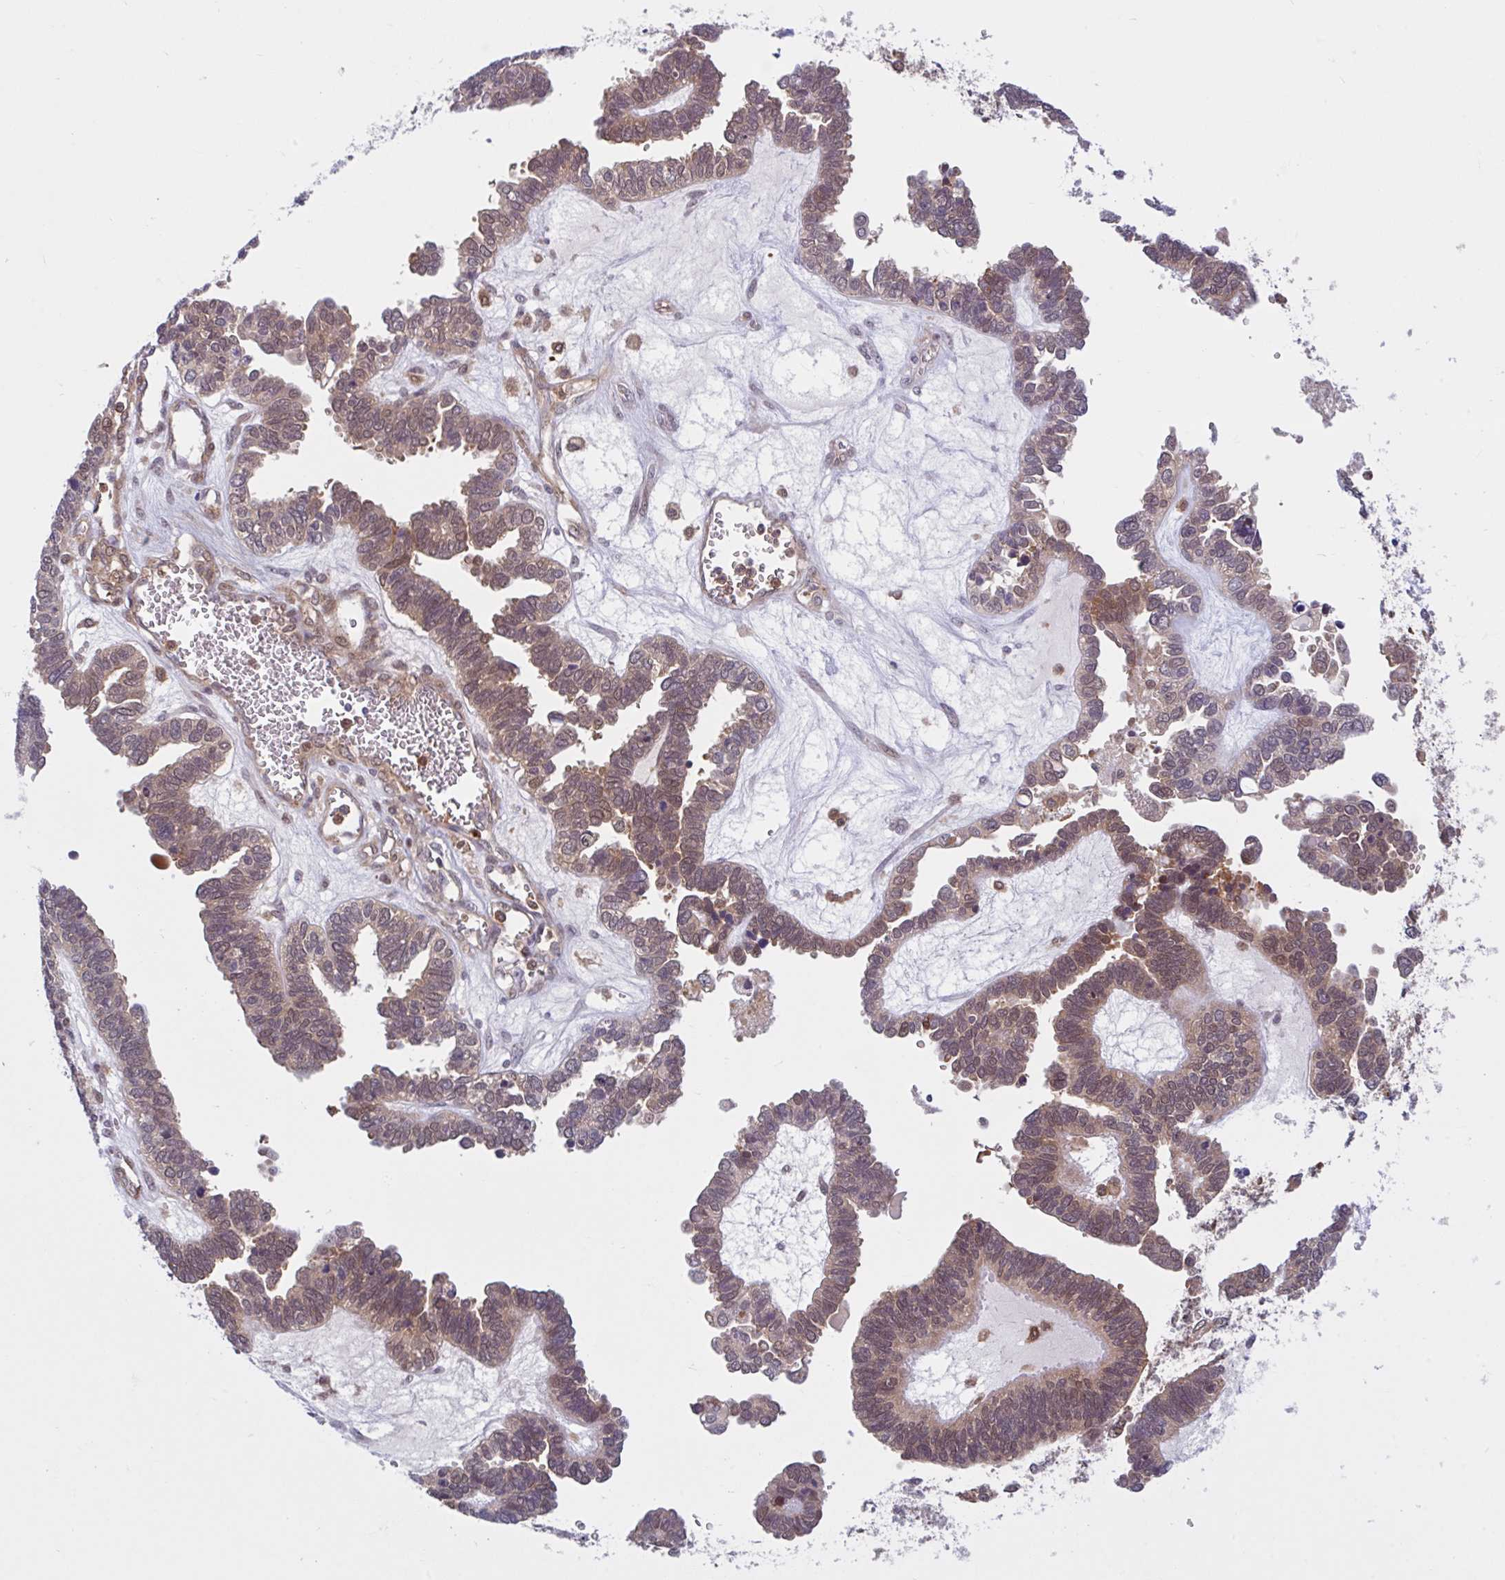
{"staining": {"intensity": "moderate", "quantity": ">75%", "location": "cytoplasmic/membranous,nuclear"}, "tissue": "ovarian cancer", "cell_type": "Tumor cells", "image_type": "cancer", "snomed": [{"axis": "morphology", "description": "Cystadenocarcinoma, serous, NOS"}, {"axis": "topography", "description": "Ovary"}], "caption": "Immunohistochemical staining of human ovarian cancer (serous cystadenocarcinoma) demonstrates medium levels of moderate cytoplasmic/membranous and nuclear staining in about >75% of tumor cells.", "gene": "HMBS", "patient": {"sex": "female", "age": 51}}